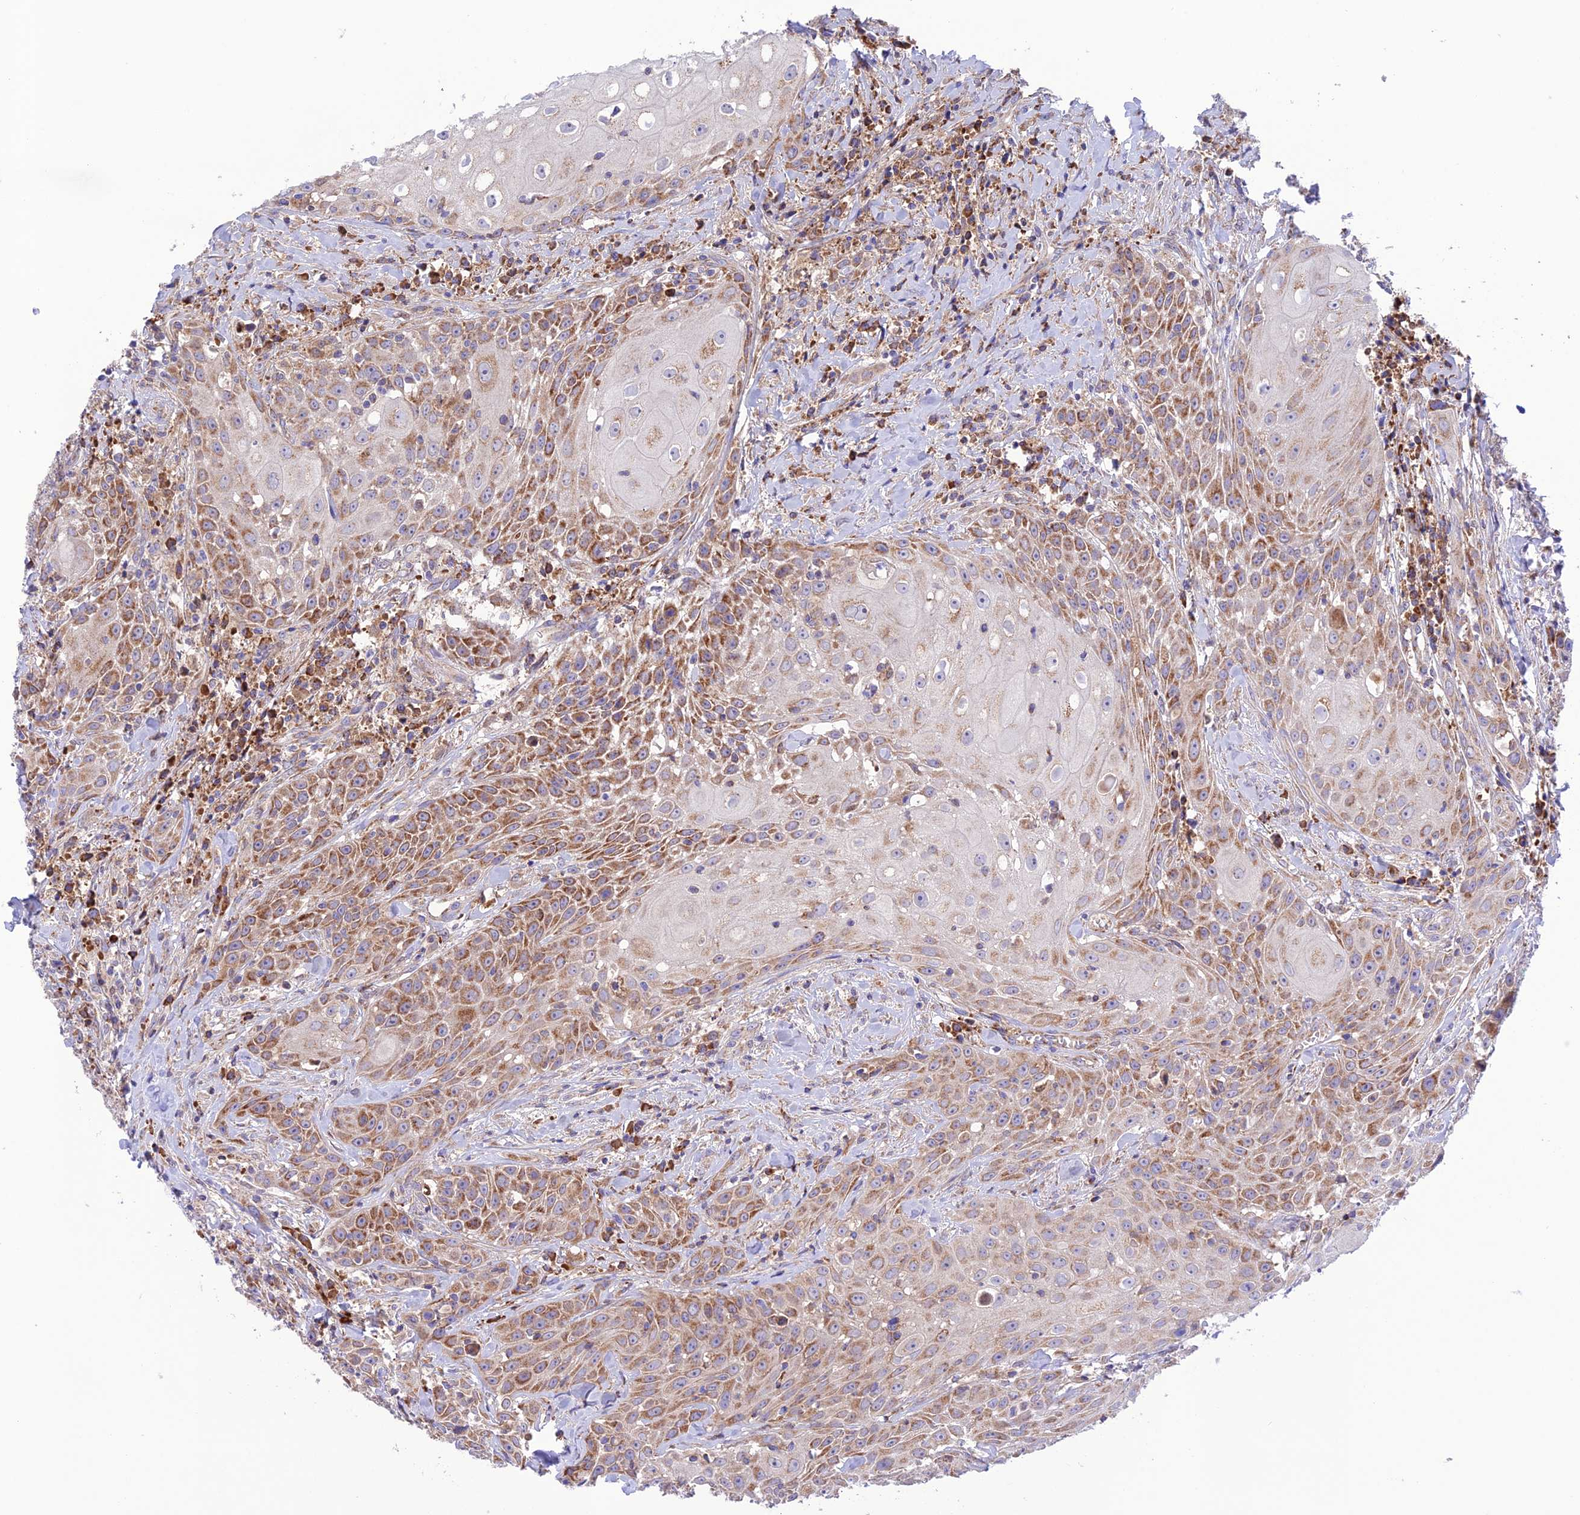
{"staining": {"intensity": "moderate", "quantity": ">75%", "location": "cytoplasmic/membranous"}, "tissue": "head and neck cancer", "cell_type": "Tumor cells", "image_type": "cancer", "snomed": [{"axis": "morphology", "description": "Squamous cell carcinoma, NOS"}, {"axis": "topography", "description": "Oral tissue"}, {"axis": "topography", "description": "Head-Neck"}], "caption": "This image exhibits immunohistochemistry staining of human squamous cell carcinoma (head and neck), with medium moderate cytoplasmic/membranous positivity in about >75% of tumor cells.", "gene": "UAP1L1", "patient": {"sex": "female", "age": 82}}